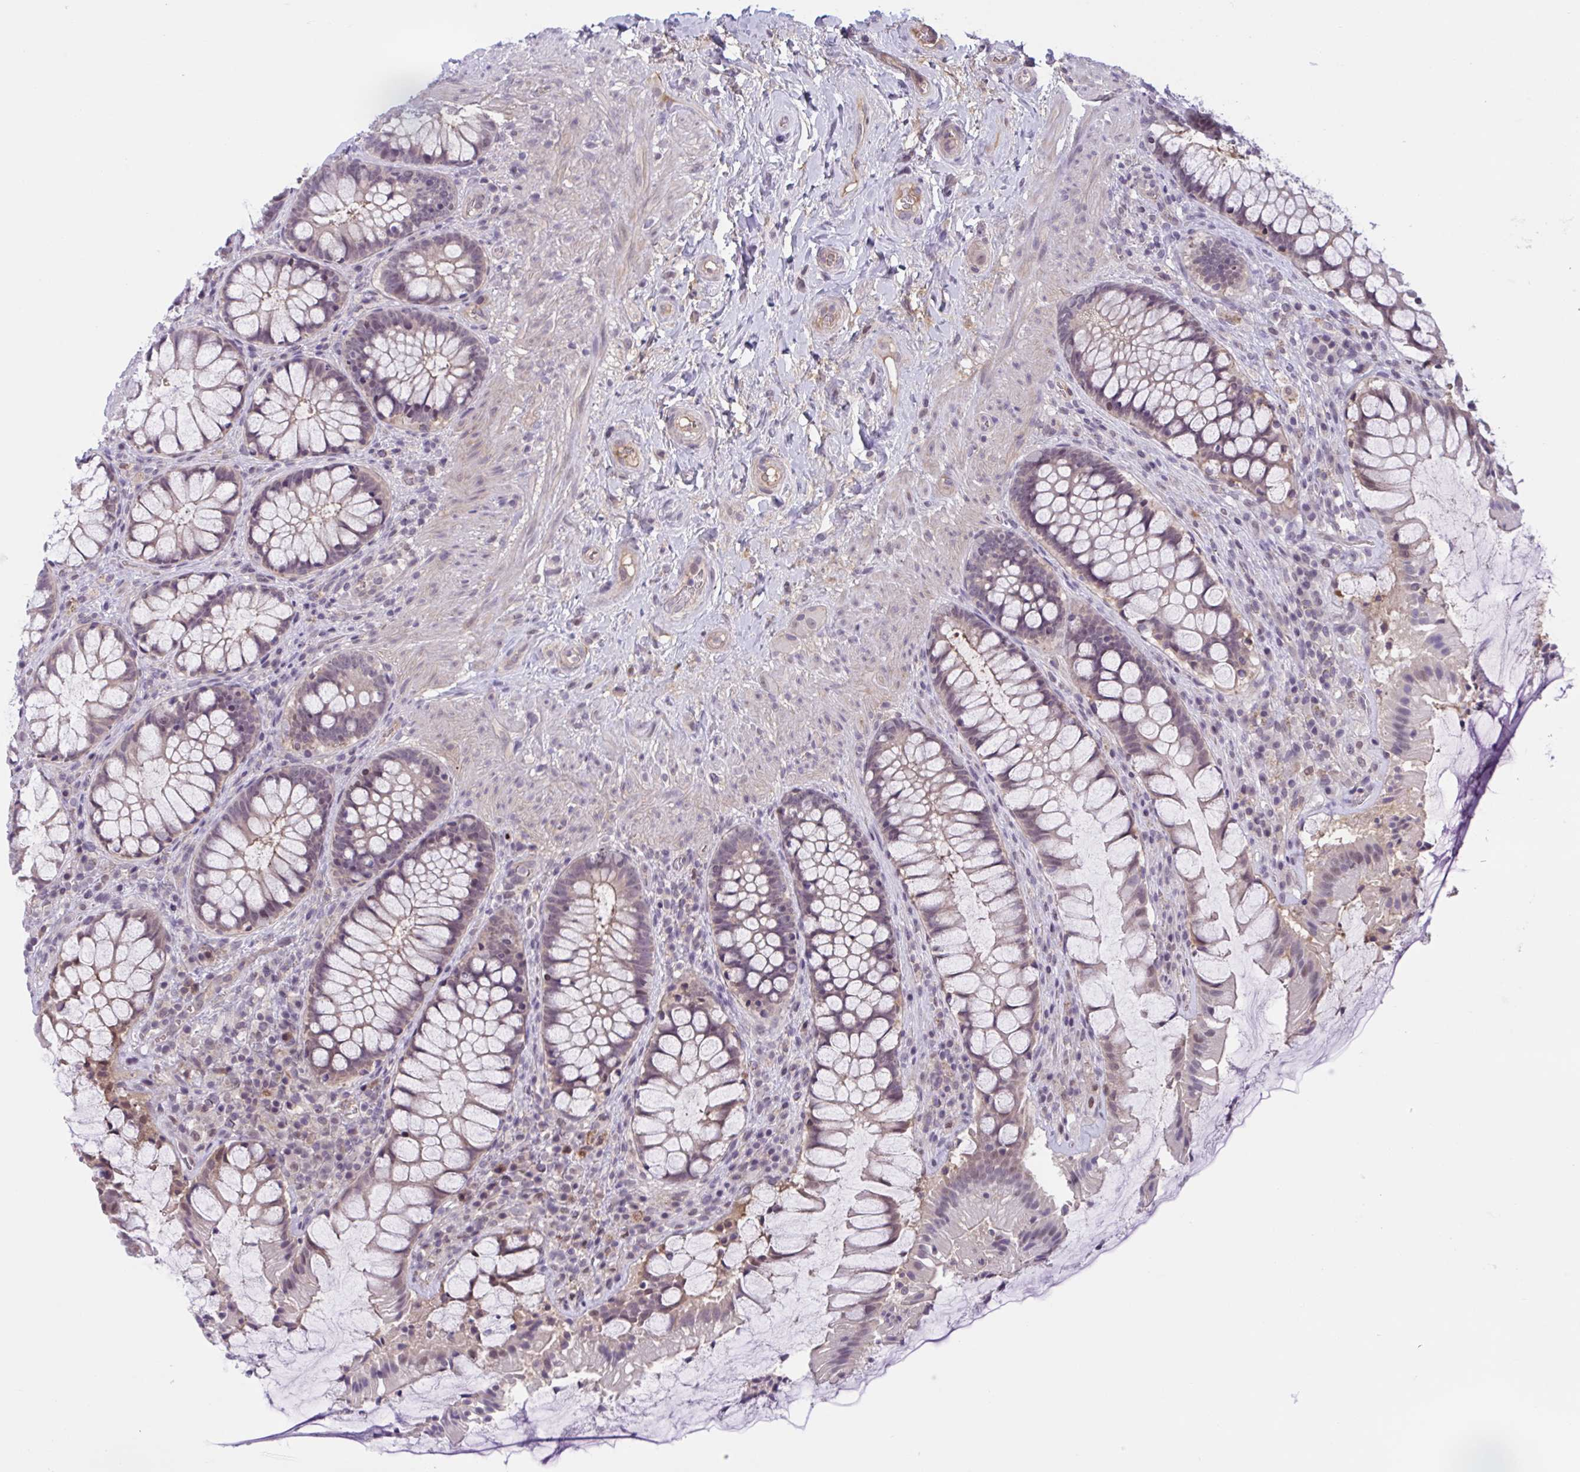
{"staining": {"intensity": "weak", "quantity": "25%-75%", "location": "cytoplasmic/membranous"}, "tissue": "rectum", "cell_type": "Glandular cells", "image_type": "normal", "snomed": [{"axis": "morphology", "description": "Normal tissue, NOS"}, {"axis": "topography", "description": "Rectum"}], "caption": "The photomicrograph displays staining of unremarkable rectum, revealing weak cytoplasmic/membranous protein staining (brown color) within glandular cells. The protein of interest is shown in brown color, while the nuclei are stained blue.", "gene": "TTC7B", "patient": {"sex": "female", "age": 58}}